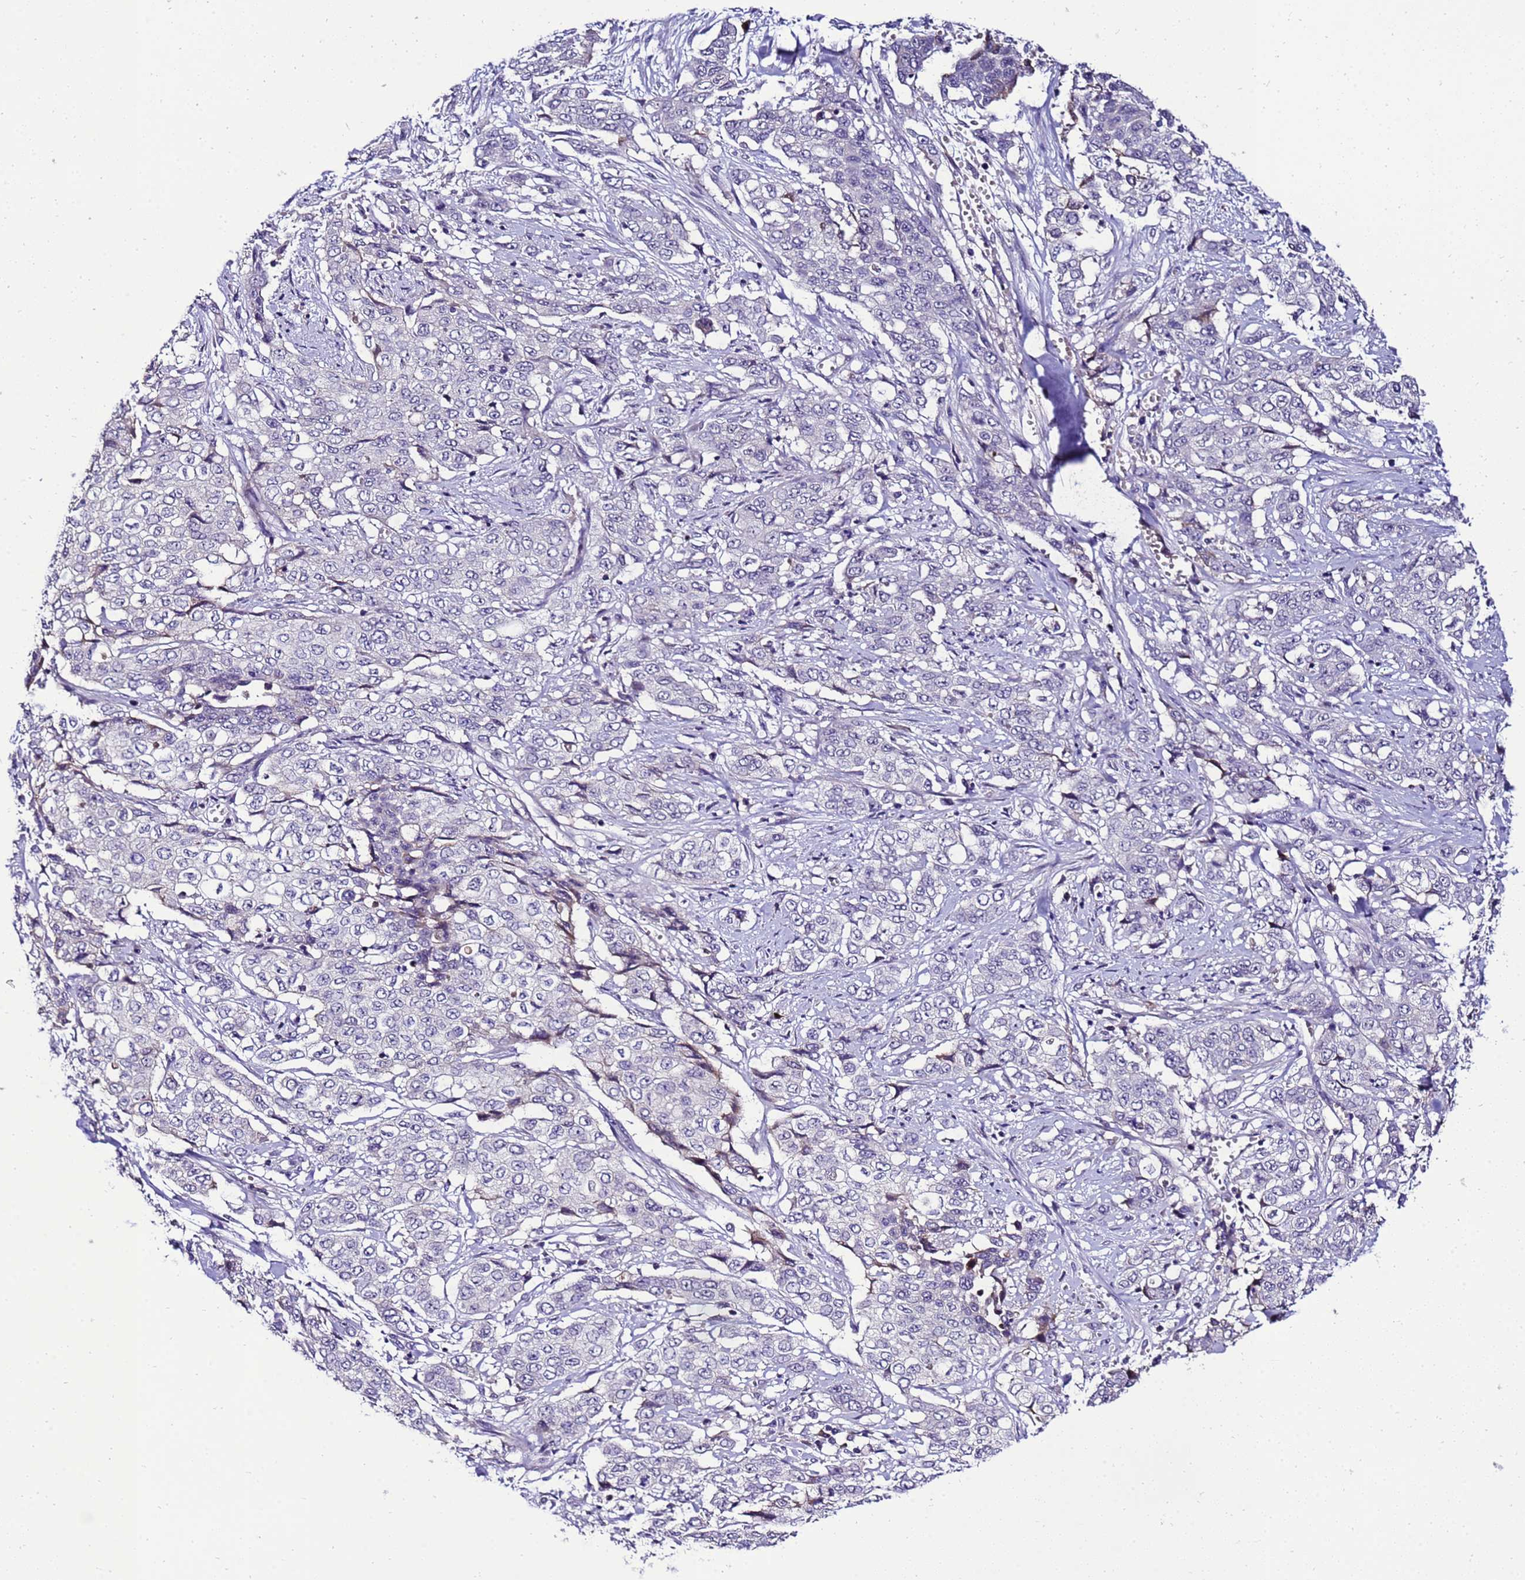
{"staining": {"intensity": "negative", "quantity": "none", "location": "none"}, "tissue": "stomach cancer", "cell_type": "Tumor cells", "image_type": "cancer", "snomed": [{"axis": "morphology", "description": "Adenocarcinoma, NOS"}, {"axis": "topography", "description": "Stomach, upper"}], "caption": "Image shows no protein staining in tumor cells of adenocarcinoma (stomach) tissue. Nuclei are stained in blue.", "gene": "C19orf47", "patient": {"sex": "male", "age": 62}}